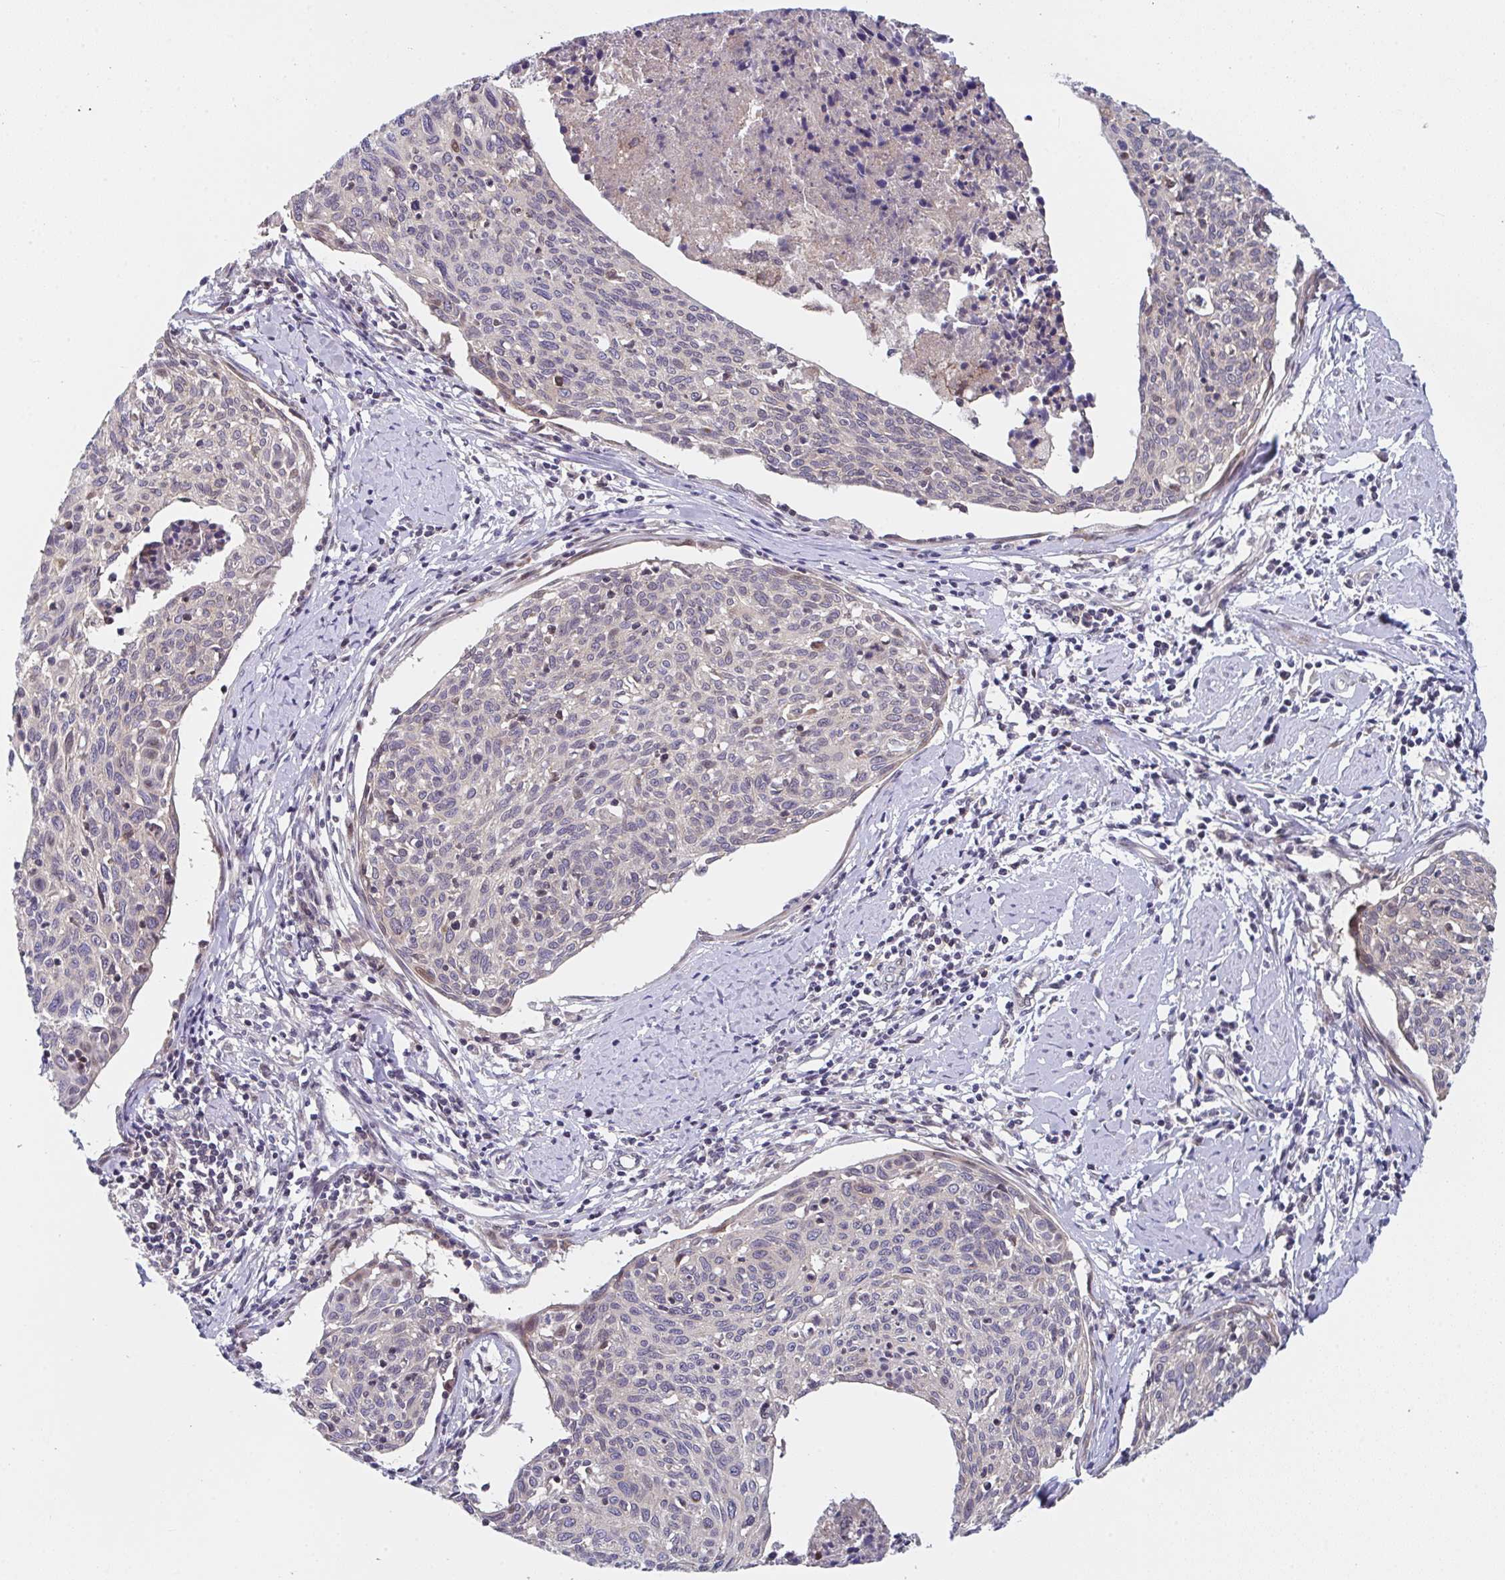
{"staining": {"intensity": "weak", "quantity": "<25%", "location": "nuclear"}, "tissue": "cervical cancer", "cell_type": "Tumor cells", "image_type": "cancer", "snomed": [{"axis": "morphology", "description": "Squamous cell carcinoma, NOS"}, {"axis": "topography", "description": "Cervix"}], "caption": "The image exhibits no staining of tumor cells in cervical cancer (squamous cell carcinoma). (DAB (3,3'-diaminobenzidine) immunohistochemistry (IHC) with hematoxylin counter stain).", "gene": "RBM18", "patient": {"sex": "female", "age": 49}}